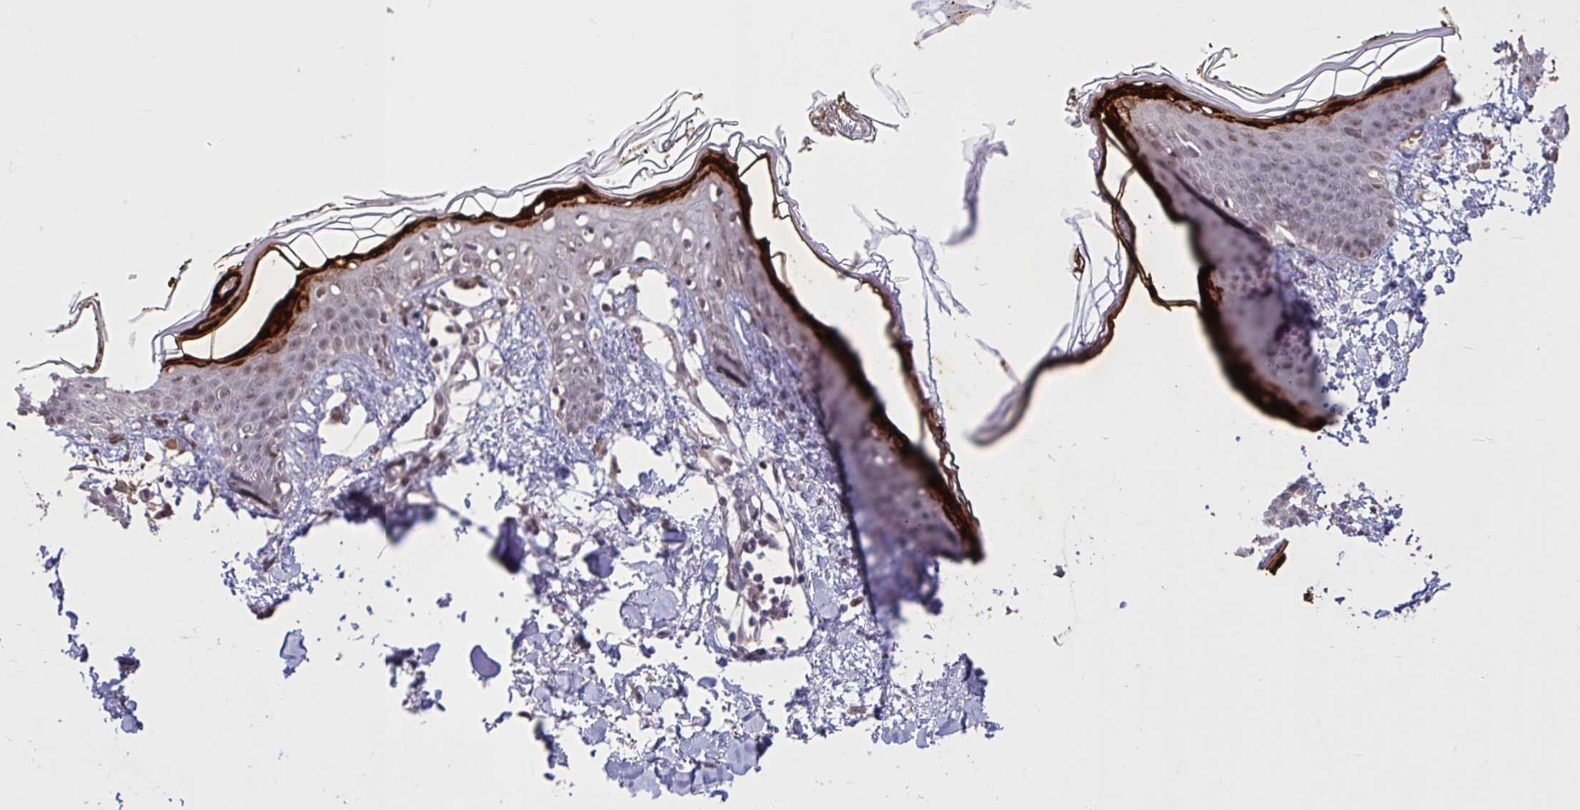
{"staining": {"intensity": "weak", "quantity": ">75%", "location": "nuclear"}, "tissue": "skin", "cell_type": "Fibroblasts", "image_type": "normal", "snomed": [{"axis": "morphology", "description": "Normal tissue, NOS"}, {"axis": "topography", "description": "Skin"}], "caption": "Normal skin exhibits weak nuclear positivity in approximately >75% of fibroblasts (Stains: DAB in brown, nuclei in blue, Microscopy: brightfield microscopy at high magnification)..", "gene": "ZNF414", "patient": {"sex": "female", "age": 34}}